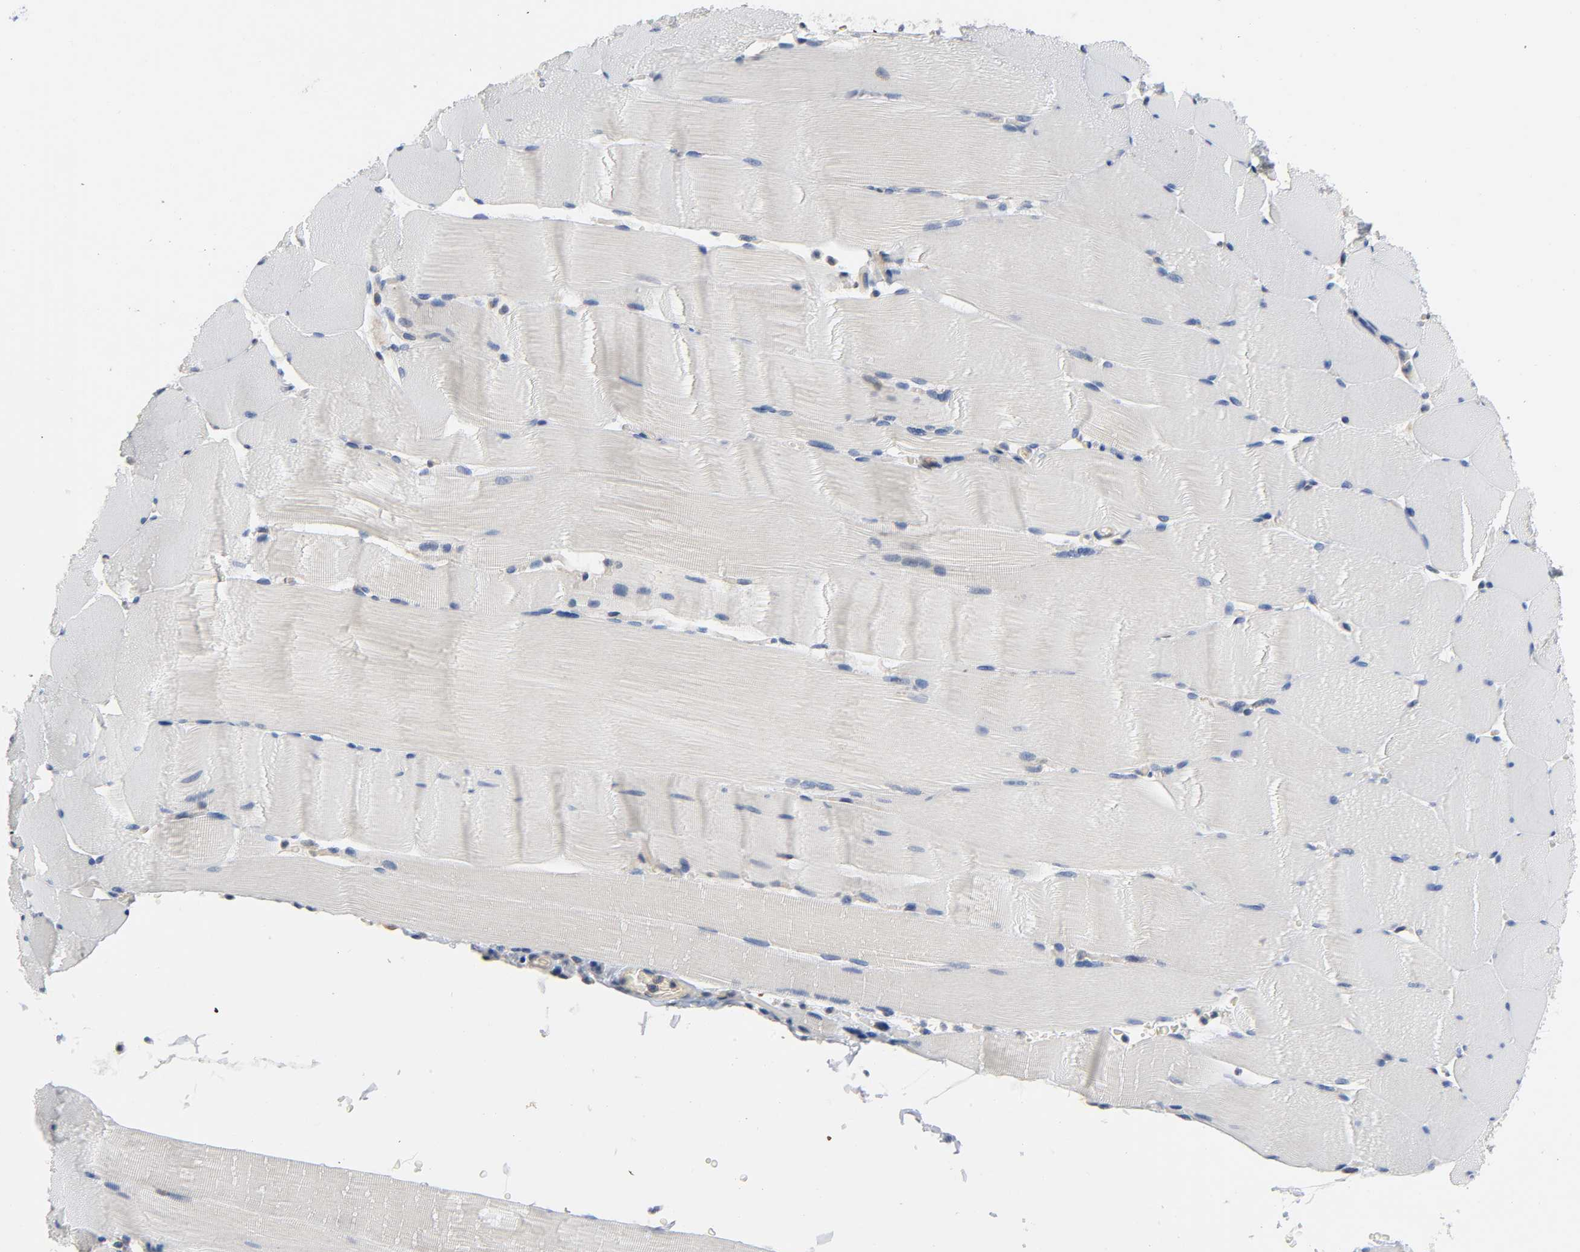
{"staining": {"intensity": "negative", "quantity": "none", "location": "none"}, "tissue": "skeletal muscle", "cell_type": "Myocytes", "image_type": "normal", "snomed": [{"axis": "morphology", "description": "Normal tissue, NOS"}, {"axis": "topography", "description": "Skeletal muscle"}], "caption": "Image shows no protein expression in myocytes of benign skeletal muscle.", "gene": "HDAC6", "patient": {"sex": "male", "age": 62}}